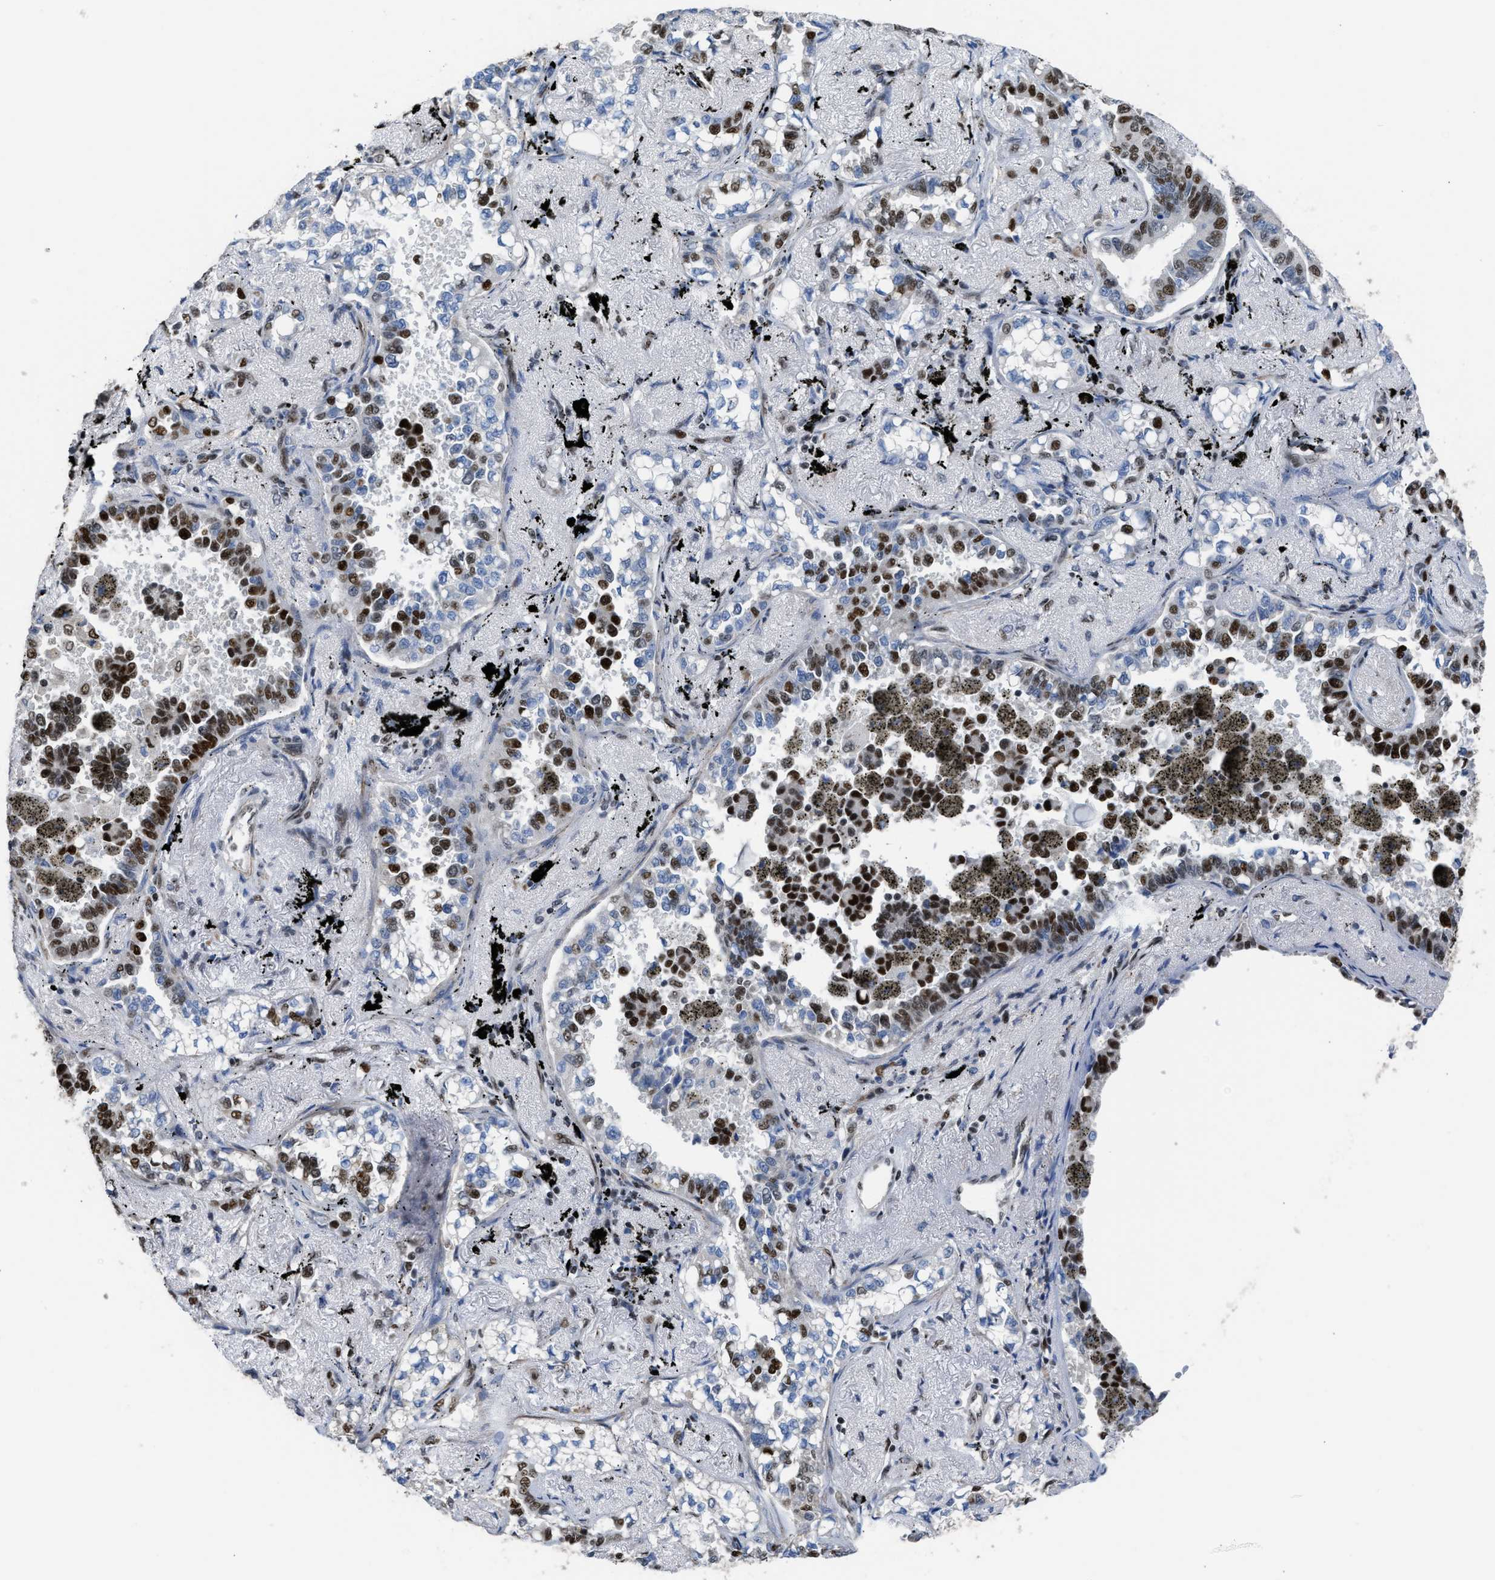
{"staining": {"intensity": "strong", "quantity": ">75%", "location": "nuclear"}, "tissue": "lung cancer", "cell_type": "Tumor cells", "image_type": "cancer", "snomed": [{"axis": "morphology", "description": "Adenocarcinoma, NOS"}, {"axis": "topography", "description": "Lung"}], "caption": "Approximately >75% of tumor cells in human lung cancer (adenocarcinoma) display strong nuclear protein expression as visualized by brown immunohistochemical staining.", "gene": "SCAF4", "patient": {"sex": "male", "age": 59}}